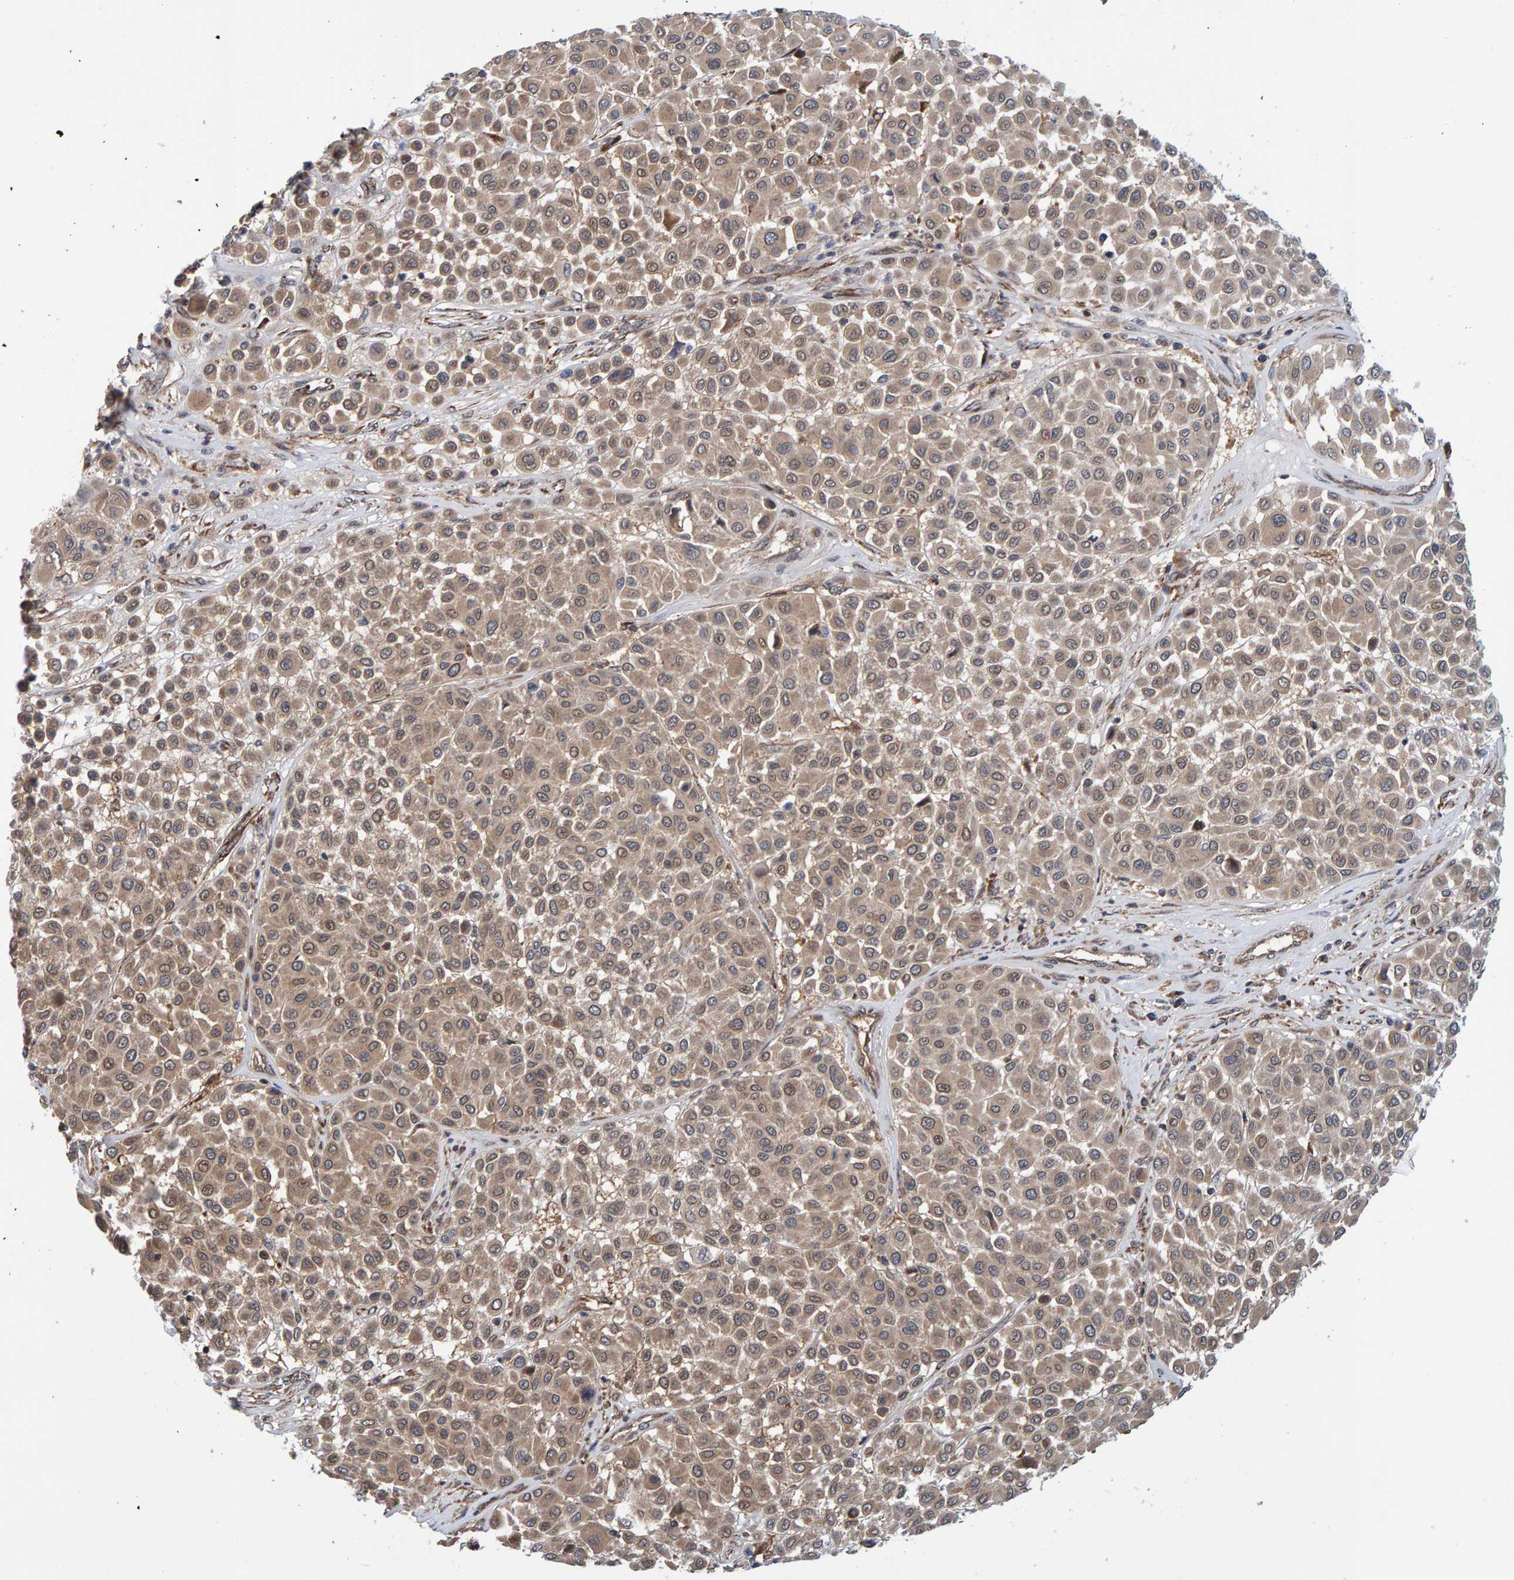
{"staining": {"intensity": "moderate", "quantity": ">75%", "location": "cytoplasmic/membranous"}, "tissue": "melanoma", "cell_type": "Tumor cells", "image_type": "cancer", "snomed": [{"axis": "morphology", "description": "Malignant melanoma, Metastatic site"}, {"axis": "topography", "description": "Soft tissue"}], "caption": "Brown immunohistochemical staining in melanoma displays moderate cytoplasmic/membranous staining in approximately >75% of tumor cells.", "gene": "SCRN2", "patient": {"sex": "male", "age": 41}}